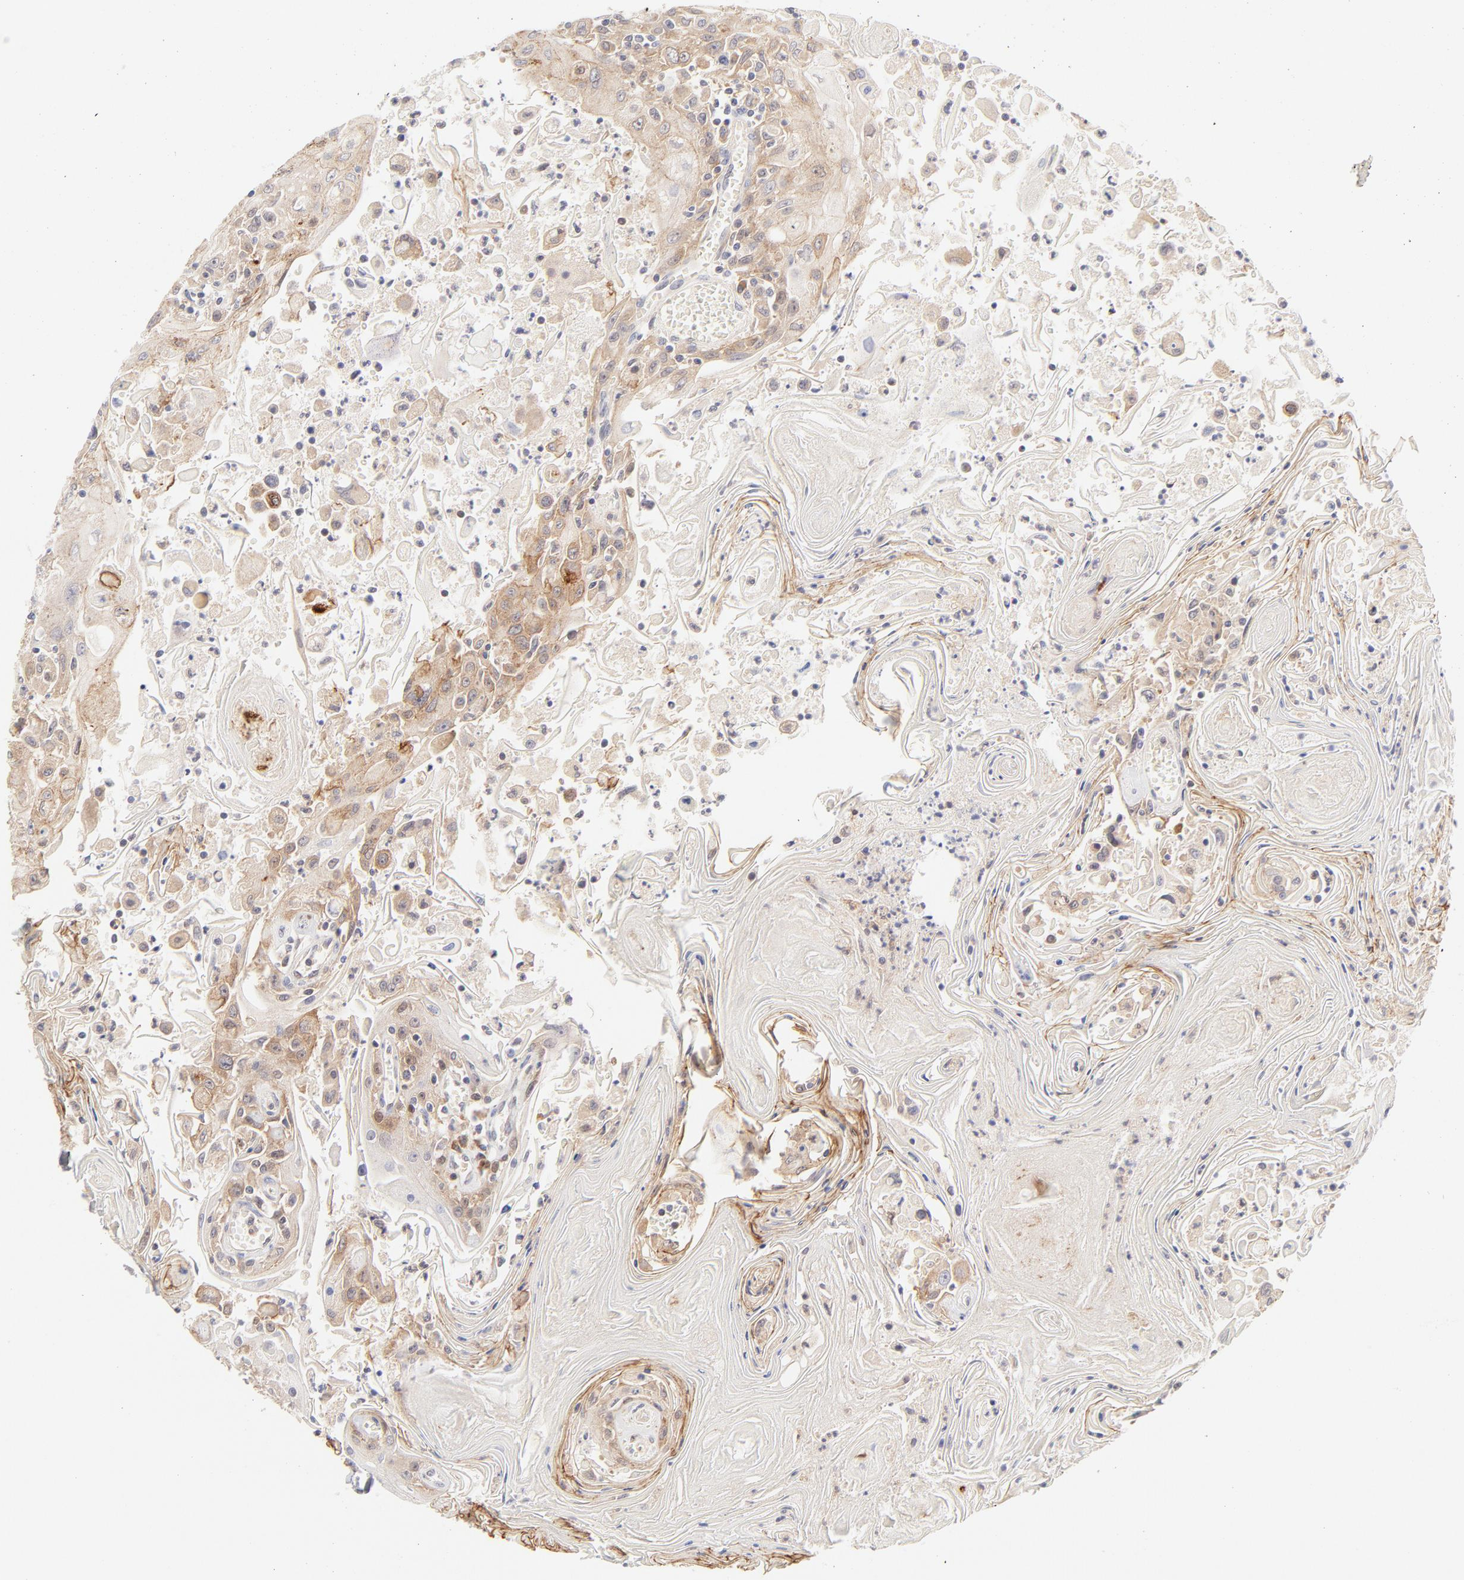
{"staining": {"intensity": "moderate", "quantity": ">75%", "location": "cytoplasmic/membranous"}, "tissue": "head and neck cancer", "cell_type": "Tumor cells", "image_type": "cancer", "snomed": [{"axis": "morphology", "description": "Squamous cell carcinoma, NOS"}, {"axis": "topography", "description": "Oral tissue"}, {"axis": "topography", "description": "Head-Neck"}], "caption": "Human squamous cell carcinoma (head and neck) stained with a brown dye shows moderate cytoplasmic/membranous positive staining in approximately >75% of tumor cells.", "gene": "RPS6KA1", "patient": {"sex": "female", "age": 76}}